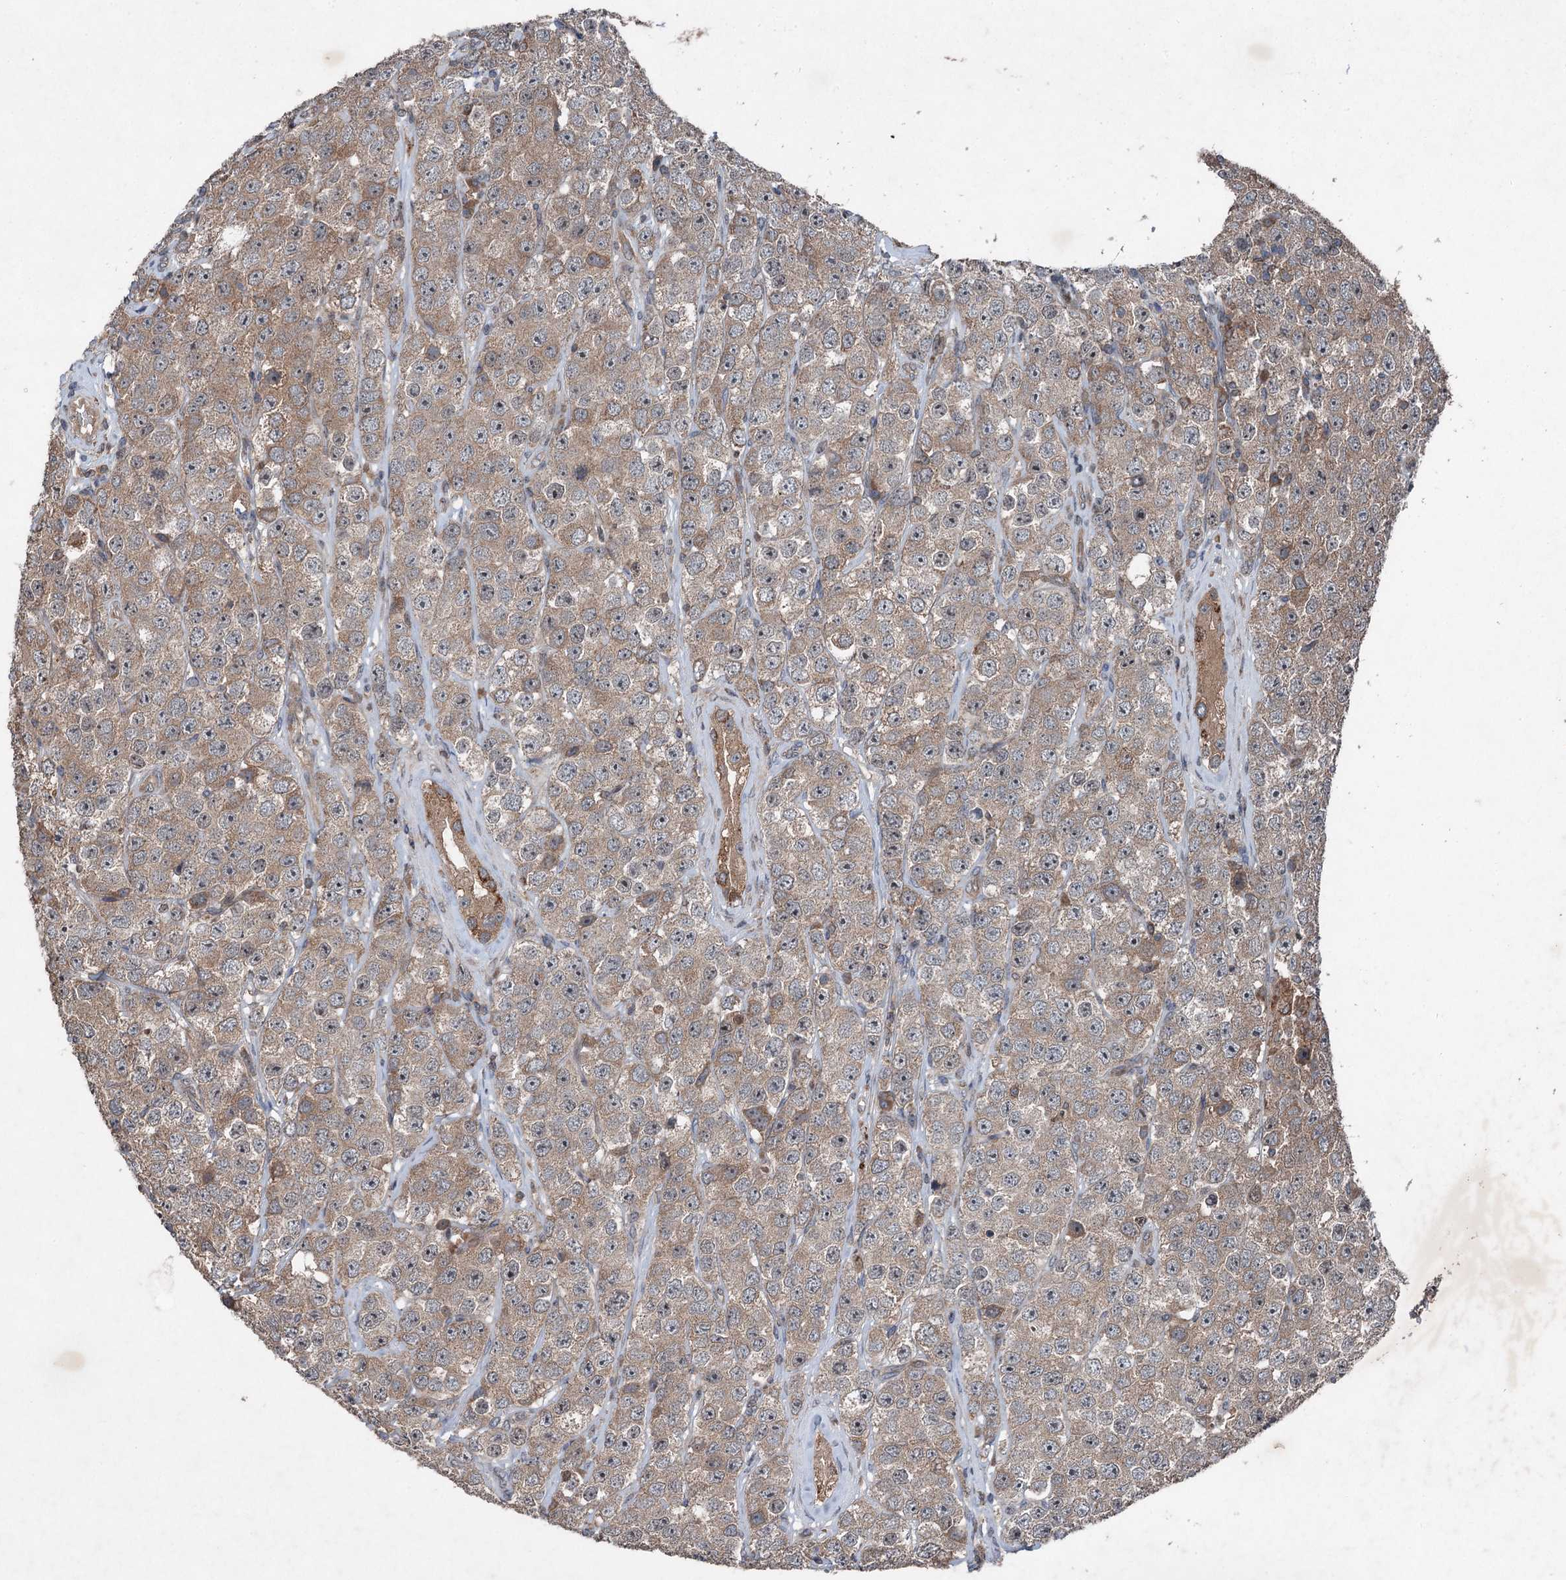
{"staining": {"intensity": "weak", "quantity": "25%-75%", "location": "cytoplasmic/membranous"}, "tissue": "testis cancer", "cell_type": "Tumor cells", "image_type": "cancer", "snomed": [{"axis": "morphology", "description": "Seminoma, NOS"}, {"axis": "topography", "description": "Testis"}], "caption": "Human testis cancer stained with a brown dye shows weak cytoplasmic/membranous positive positivity in approximately 25%-75% of tumor cells.", "gene": "ALAS1", "patient": {"sex": "male", "age": 28}}